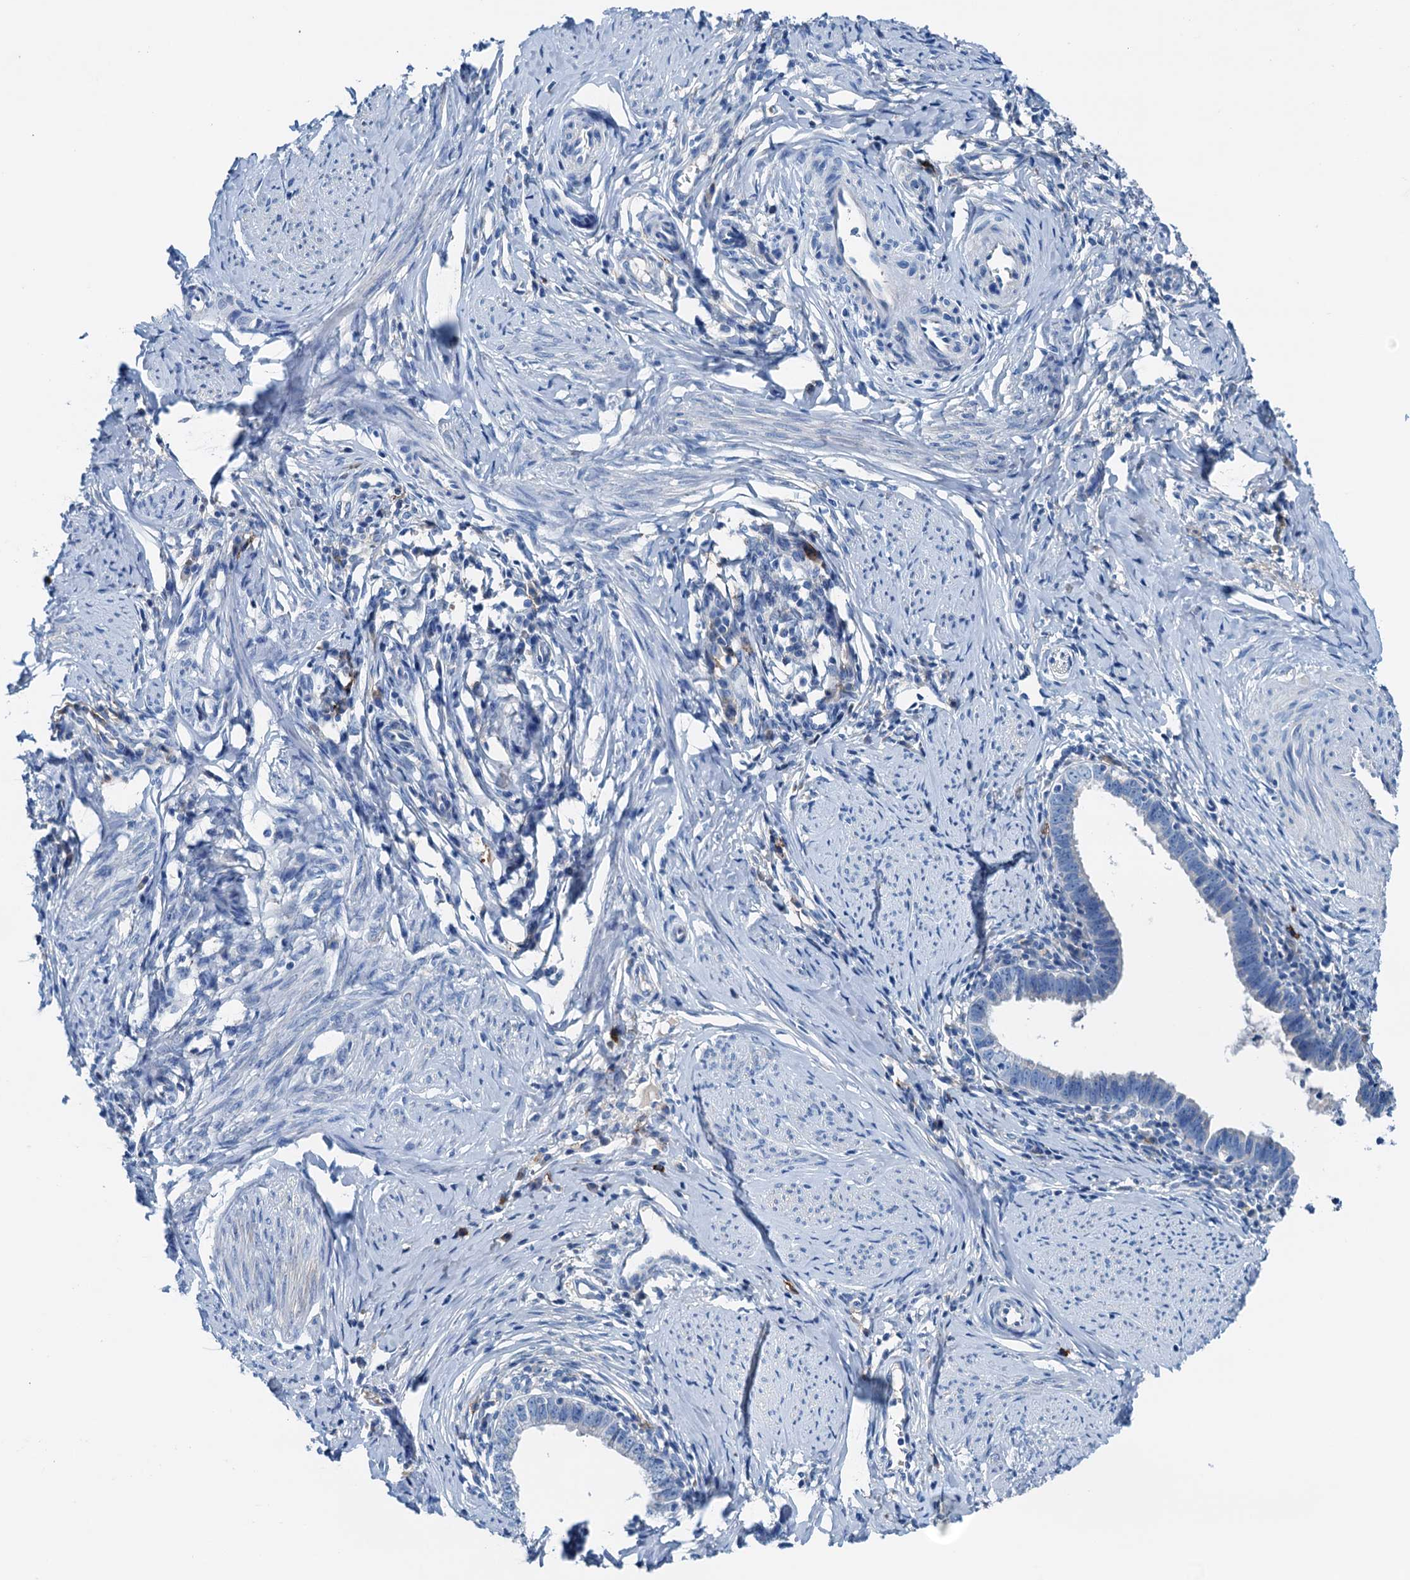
{"staining": {"intensity": "negative", "quantity": "none", "location": "none"}, "tissue": "cervical cancer", "cell_type": "Tumor cells", "image_type": "cancer", "snomed": [{"axis": "morphology", "description": "Adenocarcinoma, NOS"}, {"axis": "topography", "description": "Cervix"}], "caption": "This is a image of immunohistochemistry staining of cervical cancer, which shows no expression in tumor cells.", "gene": "C1QTNF4", "patient": {"sex": "female", "age": 36}}